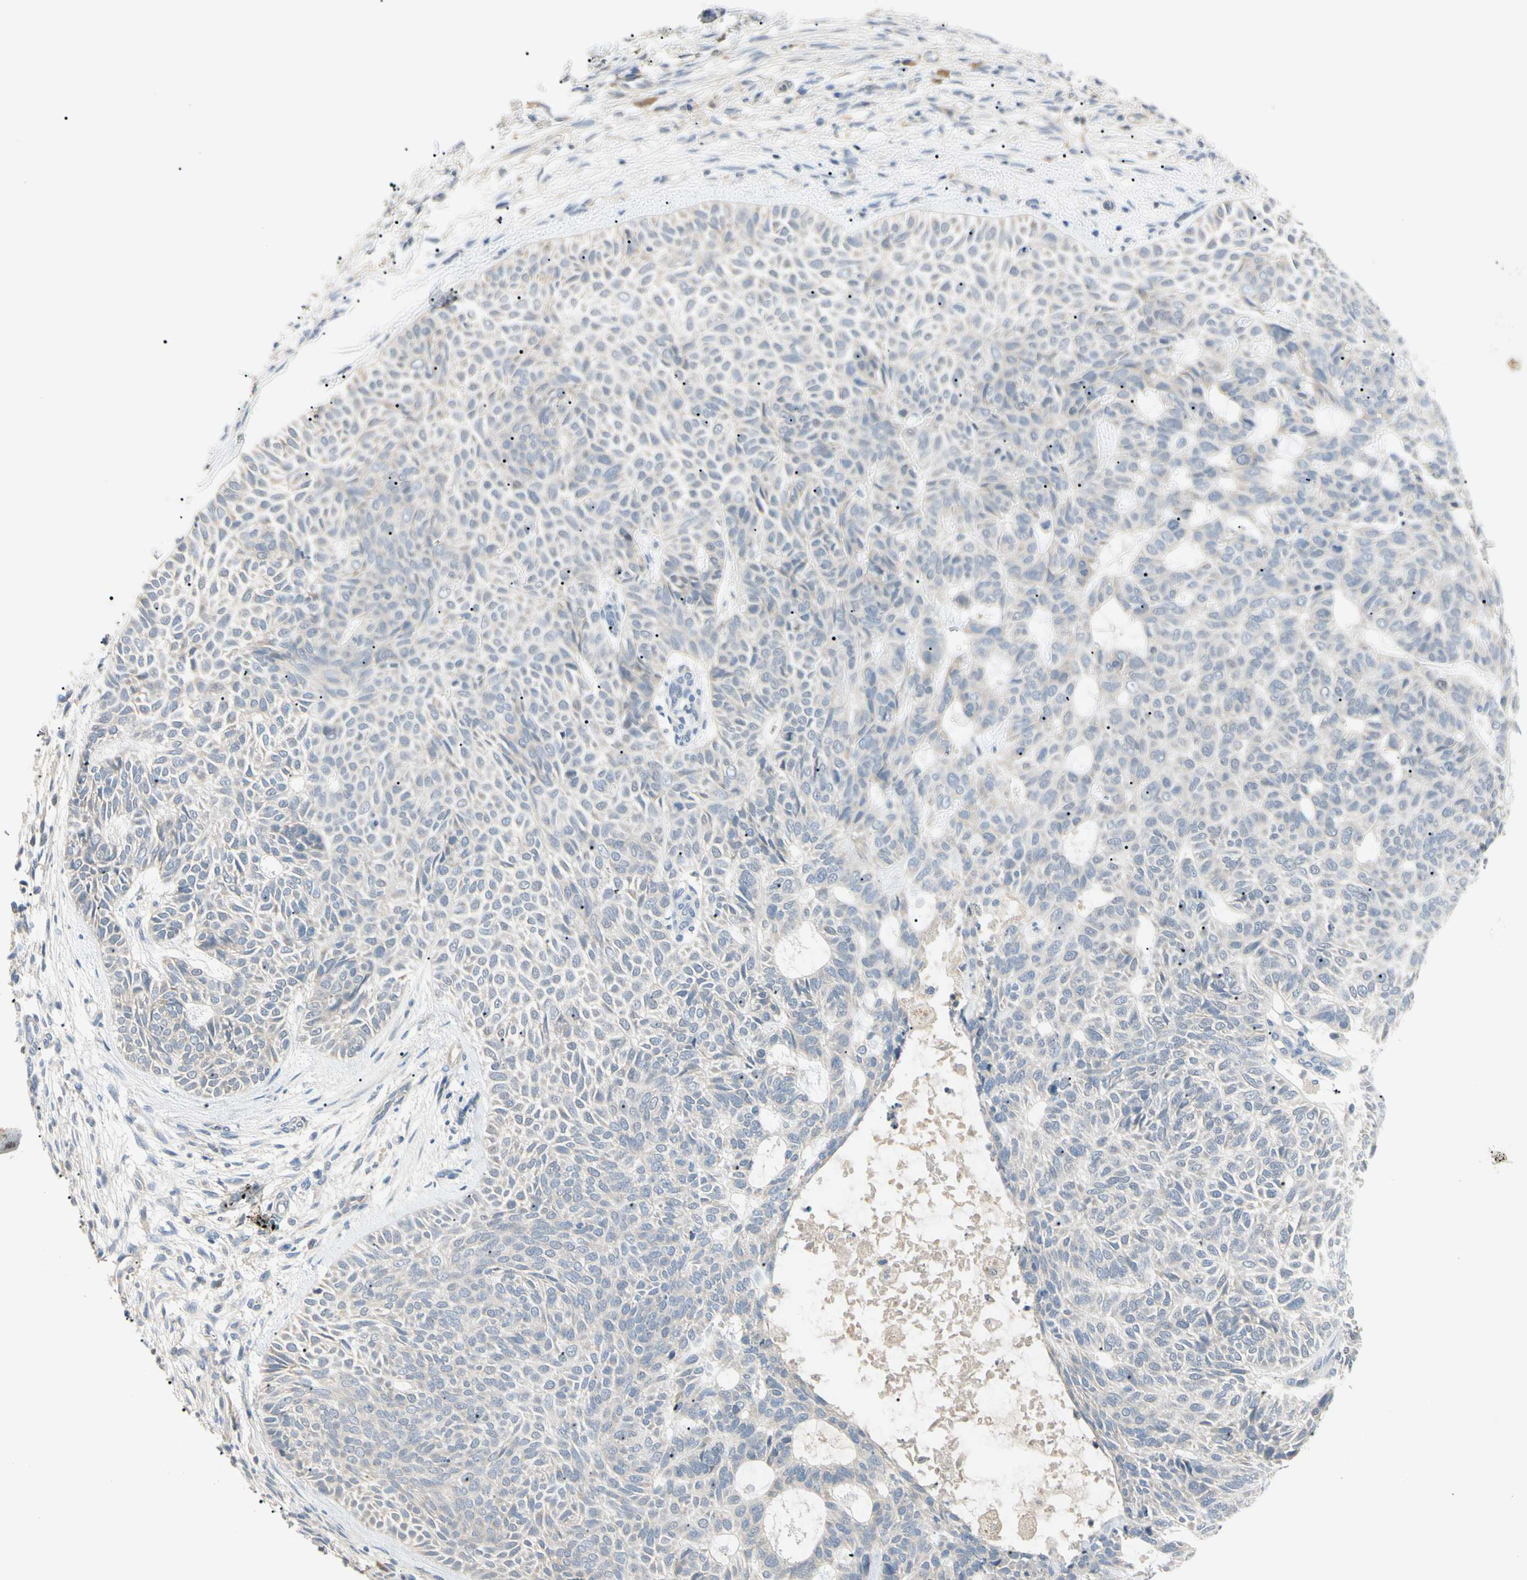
{"staining": {"intensity": "negative", "quantity": "none", "location": "none"}, "tissue": "skin cancer", "cell_type": "Tumor cells", "image_type": "cancer", "snomed": [{"axis": "morphology", "description": "Basal cell carcinoma"}, {"axis": "topography", "description": "Skin"}], "caption": "High power microscopy image of an IHC image of skin basal cell carcinoma, revealing no significant positivity in tumor cells.", "gene": "PRSS21", "patient": {"sex": "male", "age": 87}}